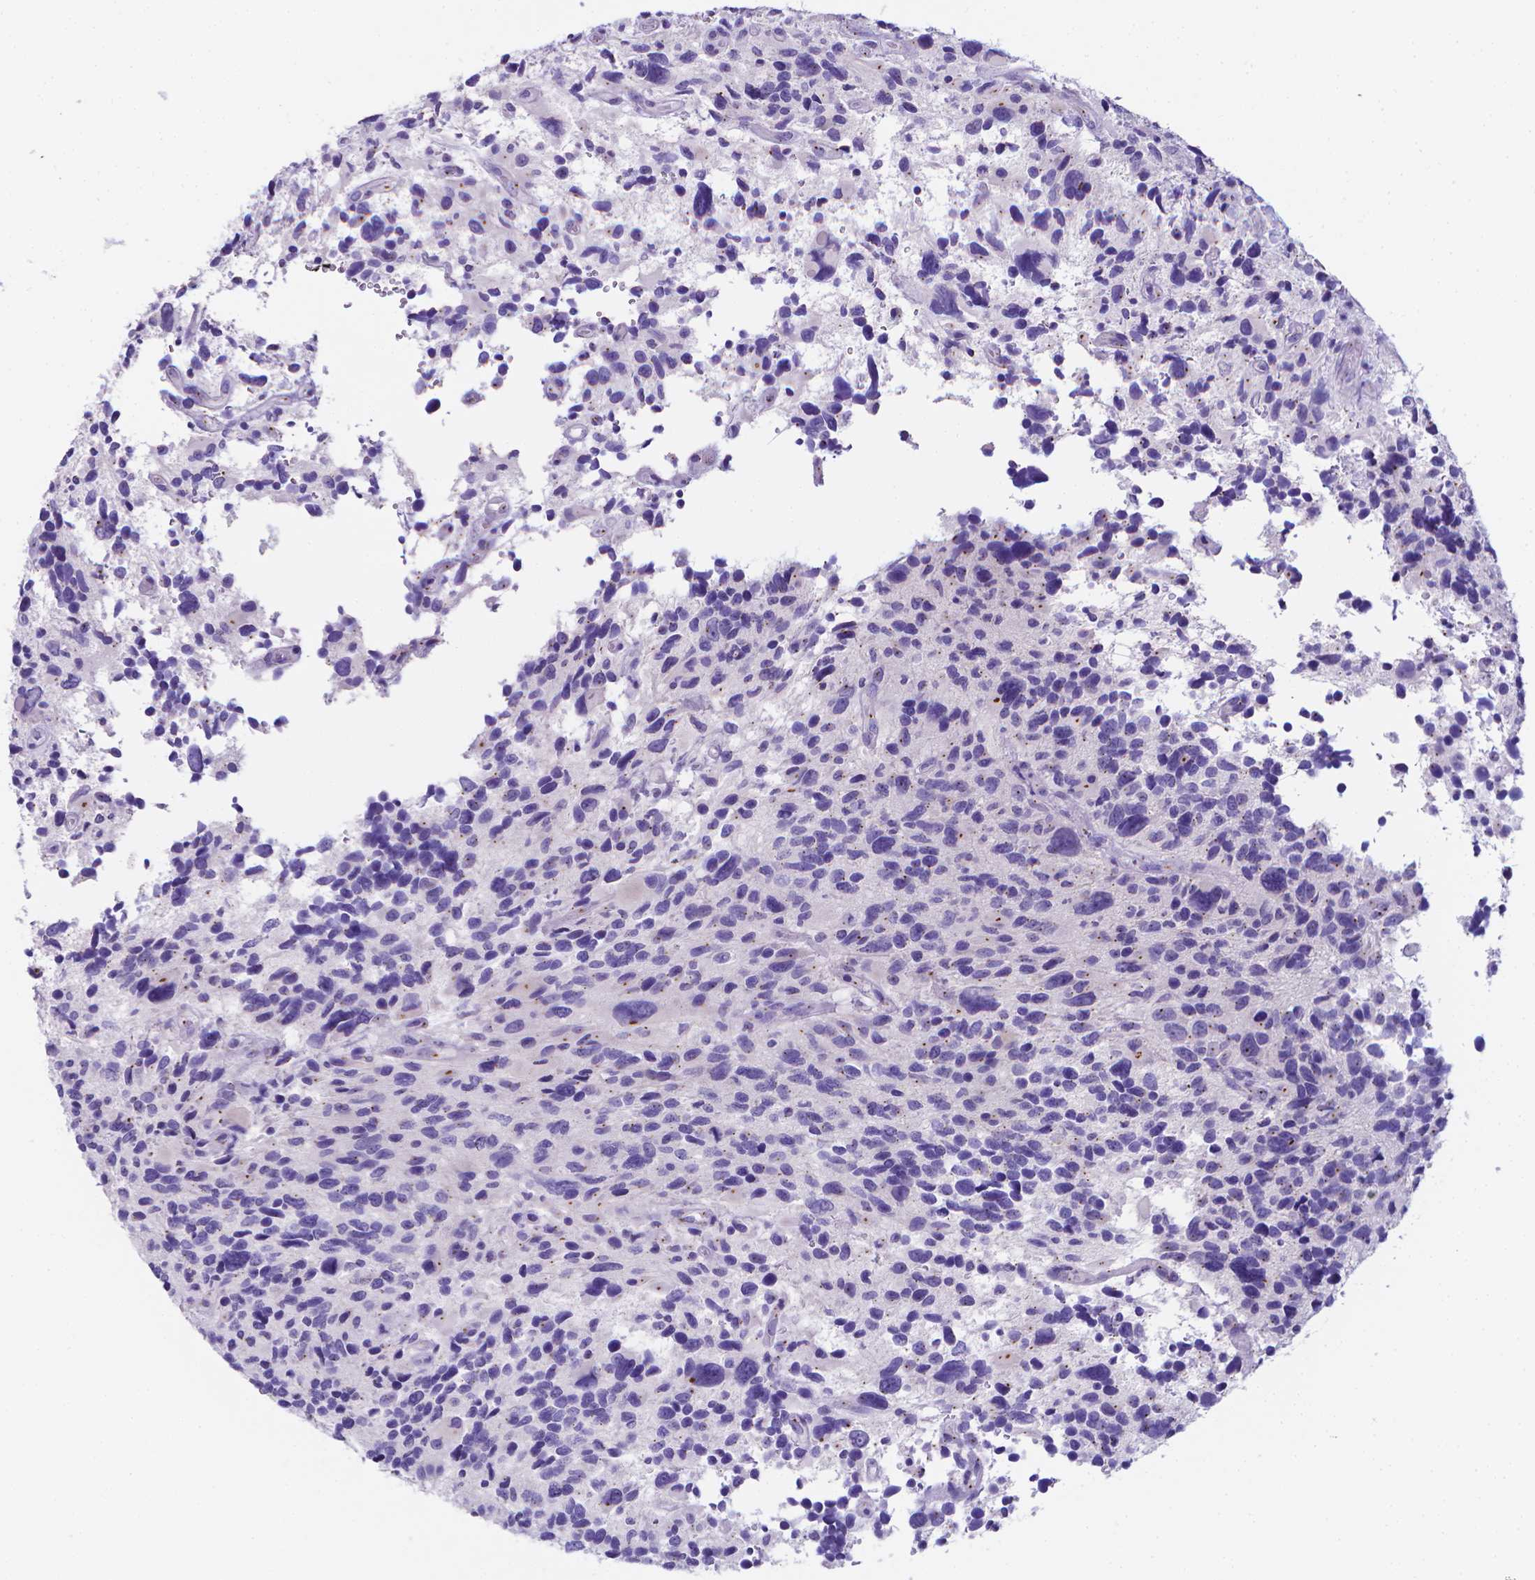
{"staining": {"intensity": "negative", "quantity": "none", "location": "none"}, "tissue": "glioma", "cell_type": "Tumor cells", "image_type": "cancer", "snomed": [{"axis": "morphology", "description": "Glioma, malignant, High grade"}, {"axis": "topography", "description": "Brain"}], "caption": "DAB immunohistochemical staining of glioma shows no significant positivity in tumor cells. The staining was performed using DAB to visualize the protein expression in brown, while the nuclei were stained in blue with hematoxylin (Magnification: 20x).", "gene": "LRRC73", "patient": {"sex": "male", "age": 46}}